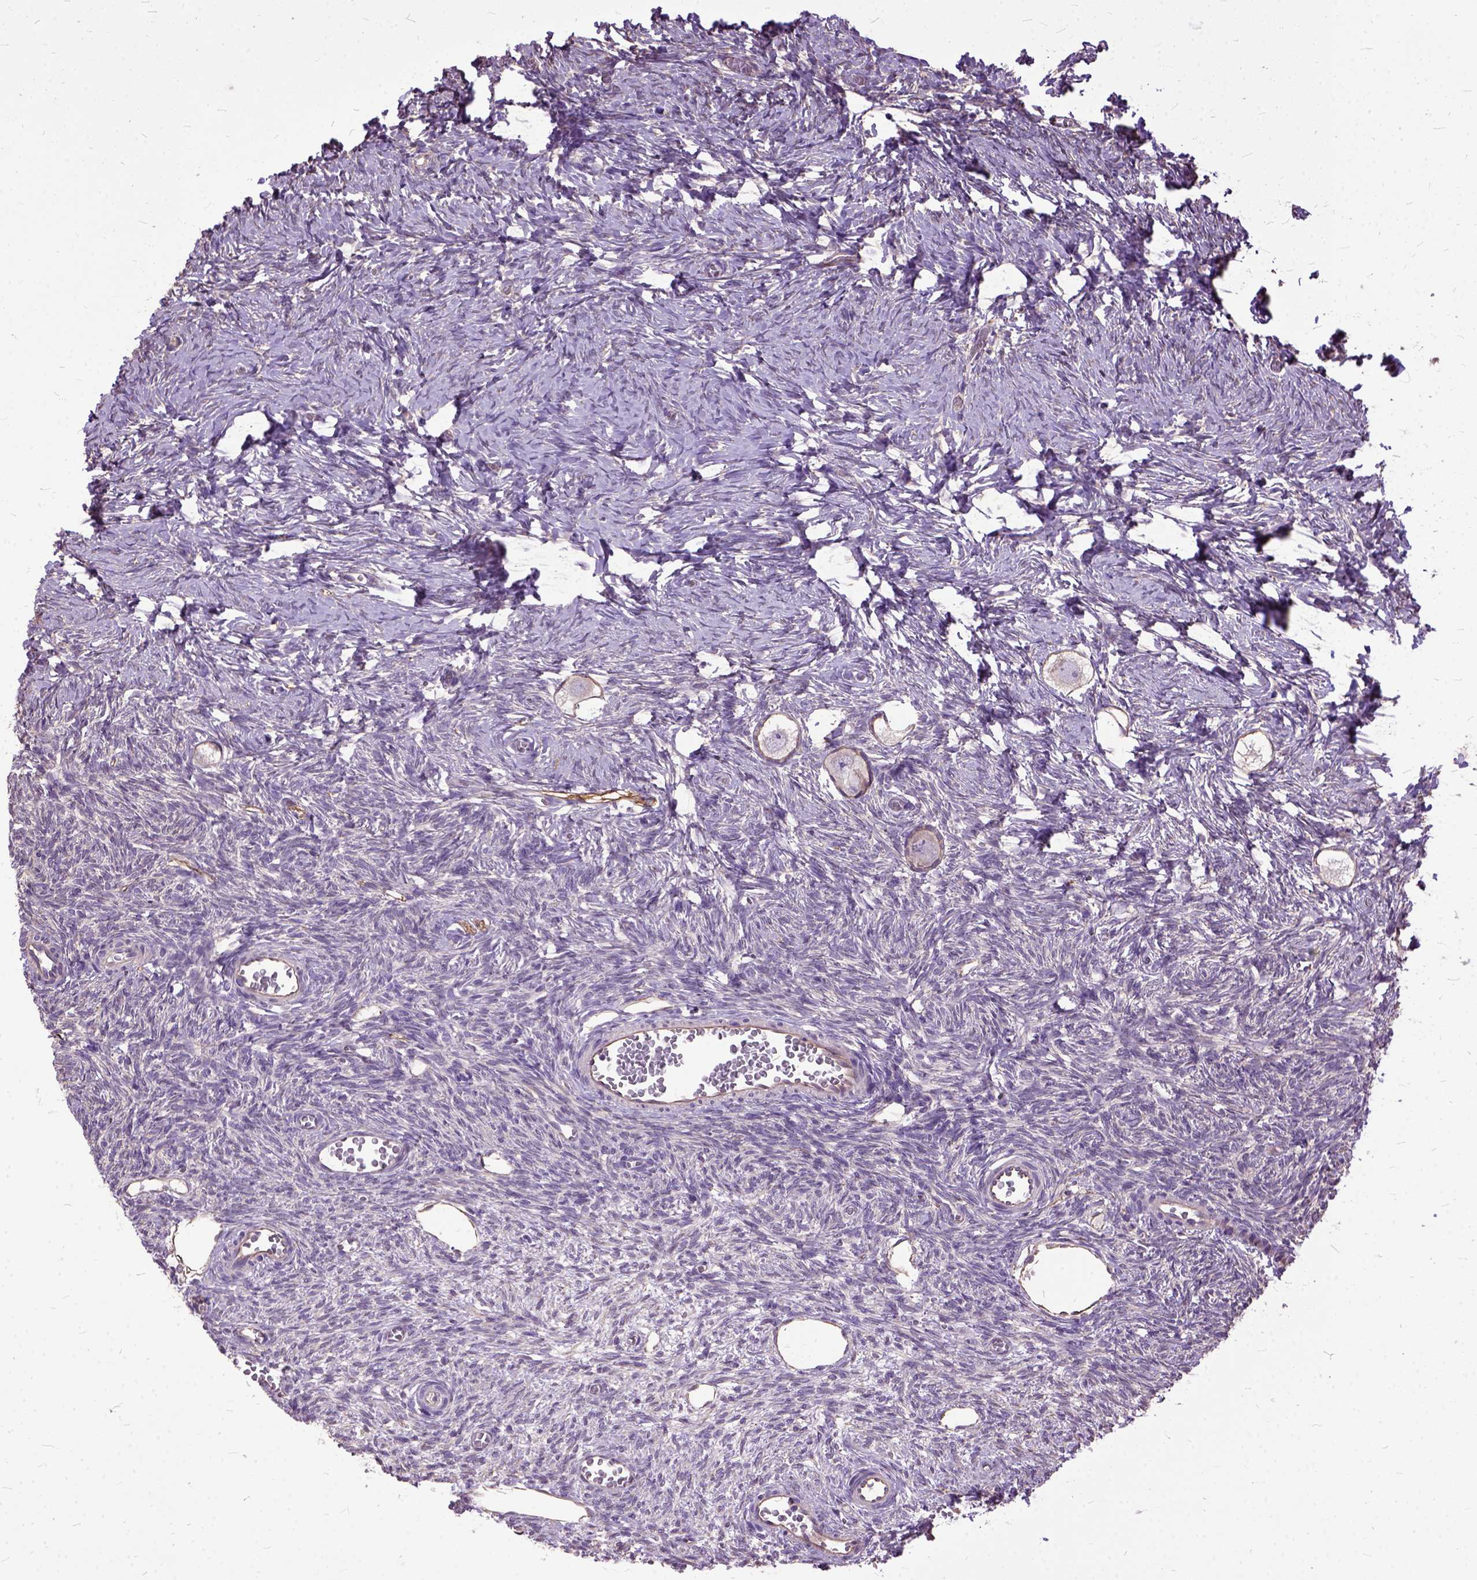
{"staining": {"intensity": "negative", "quantity": "none", "location": "none"}, "tissue": "ovary", "cell_type": "Follicle cells", "image_type": "normal", "snomed": [{"axis": "morphology", "description": "Normal tissue, NOS"}, {"axis": "topography", "description": "Ovary"}], "caption": "The histopathology image exhibits no significant staining in follicle cells of ovary.", "gene": "AREG", "patient": {"sex": "female", "age": 27}}